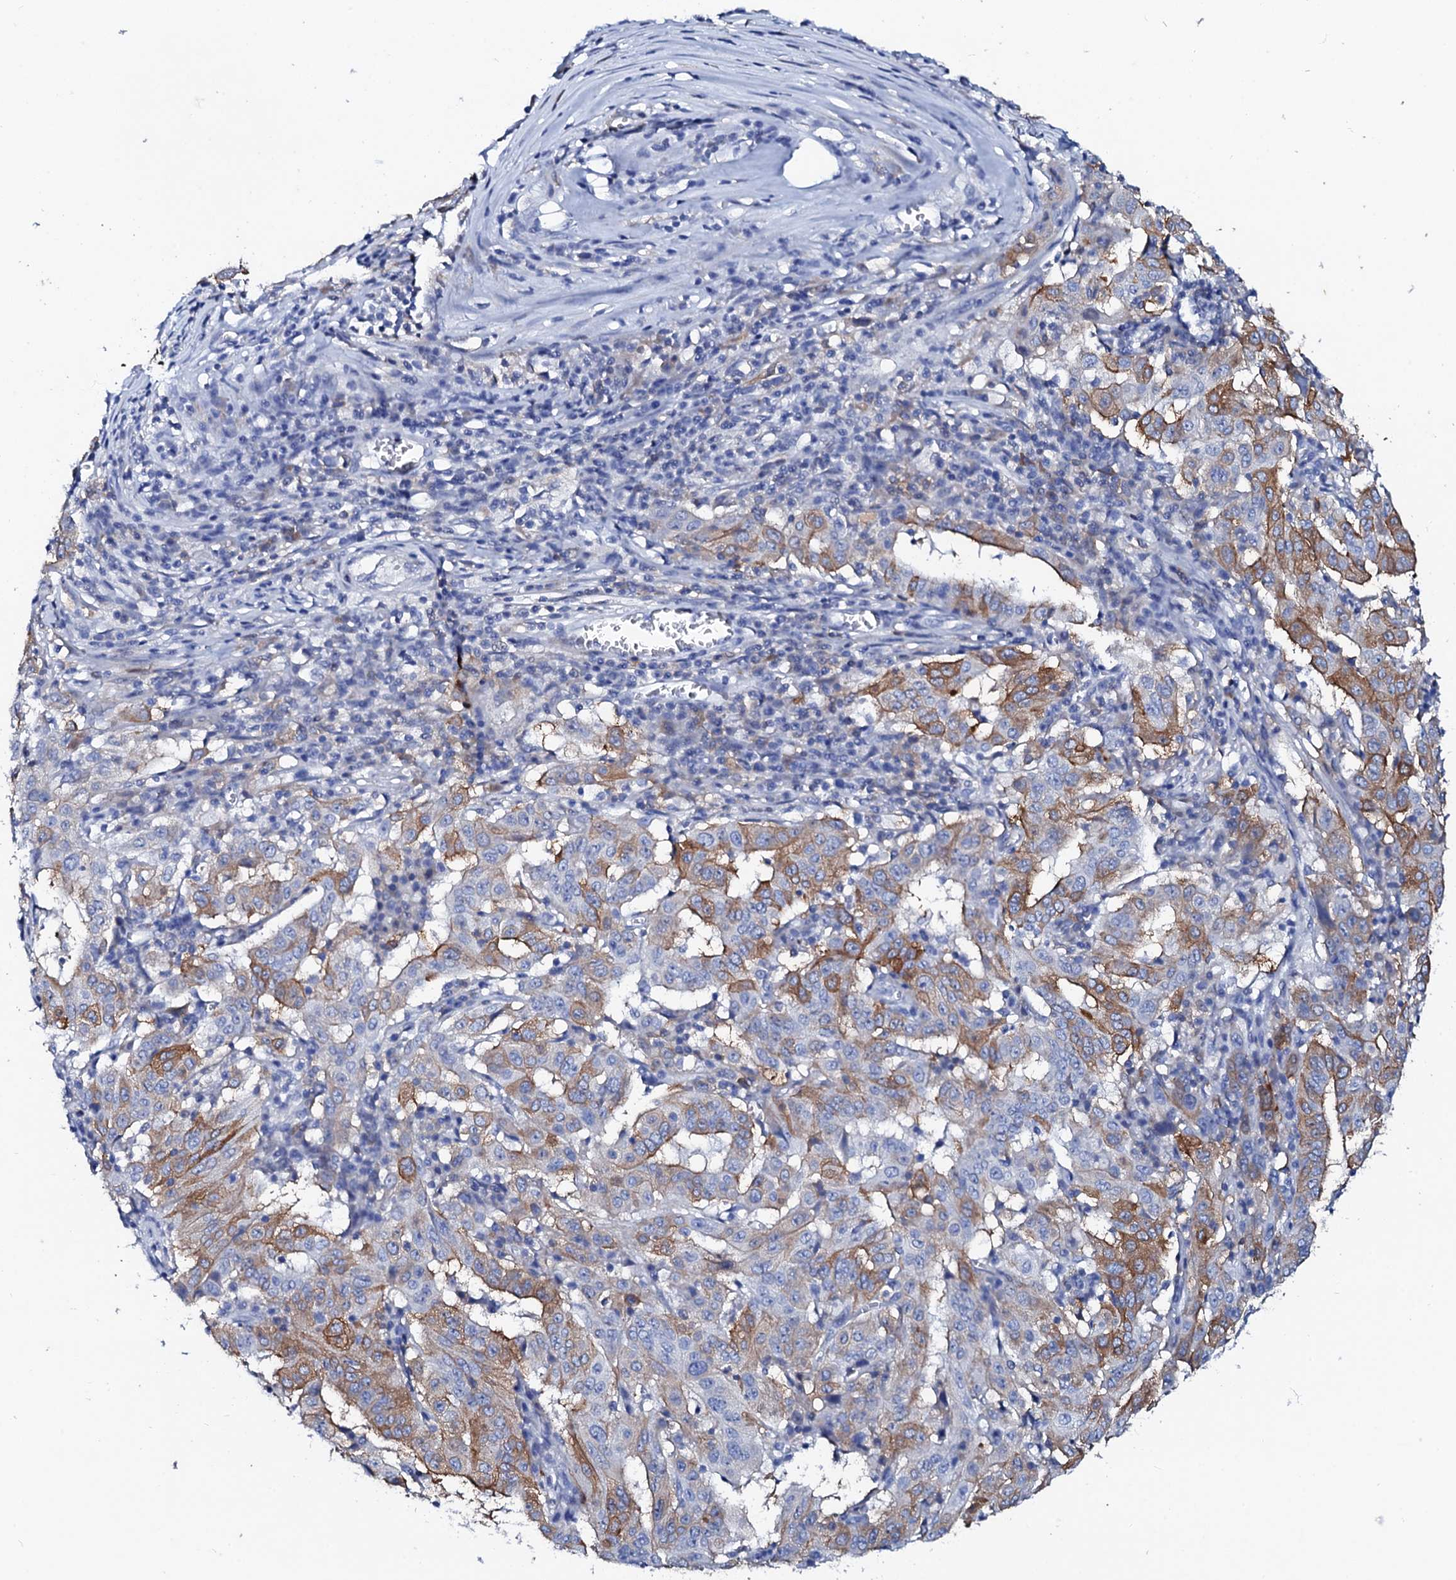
{"staining": {"intensity": "moderate", "quantity": "25%-75%", "location": "cytoplasmic/membranous"}, "tissue": "pancreatic cancer", "cell_type": "Tumor cells", "image_type": "cancer", "snomed": [{"axis": "morphology", "description": "Adenocarcinoma, NOS"}, {"axis": "topography", "description": "Pancreas"}], "caption": "High-magnification brightfield microscopy of pancreatic cancer stained with DAB (3,3'-diaminobenzidine) (brown) and counterstained with hematoxylin (blue). tumor cells exhibit moderate cytoplasmic/membranous expression is seen in about25%-75% of cells.", "gene": "GLB1L3", "patient": {"sex": "male", "age": 63}}